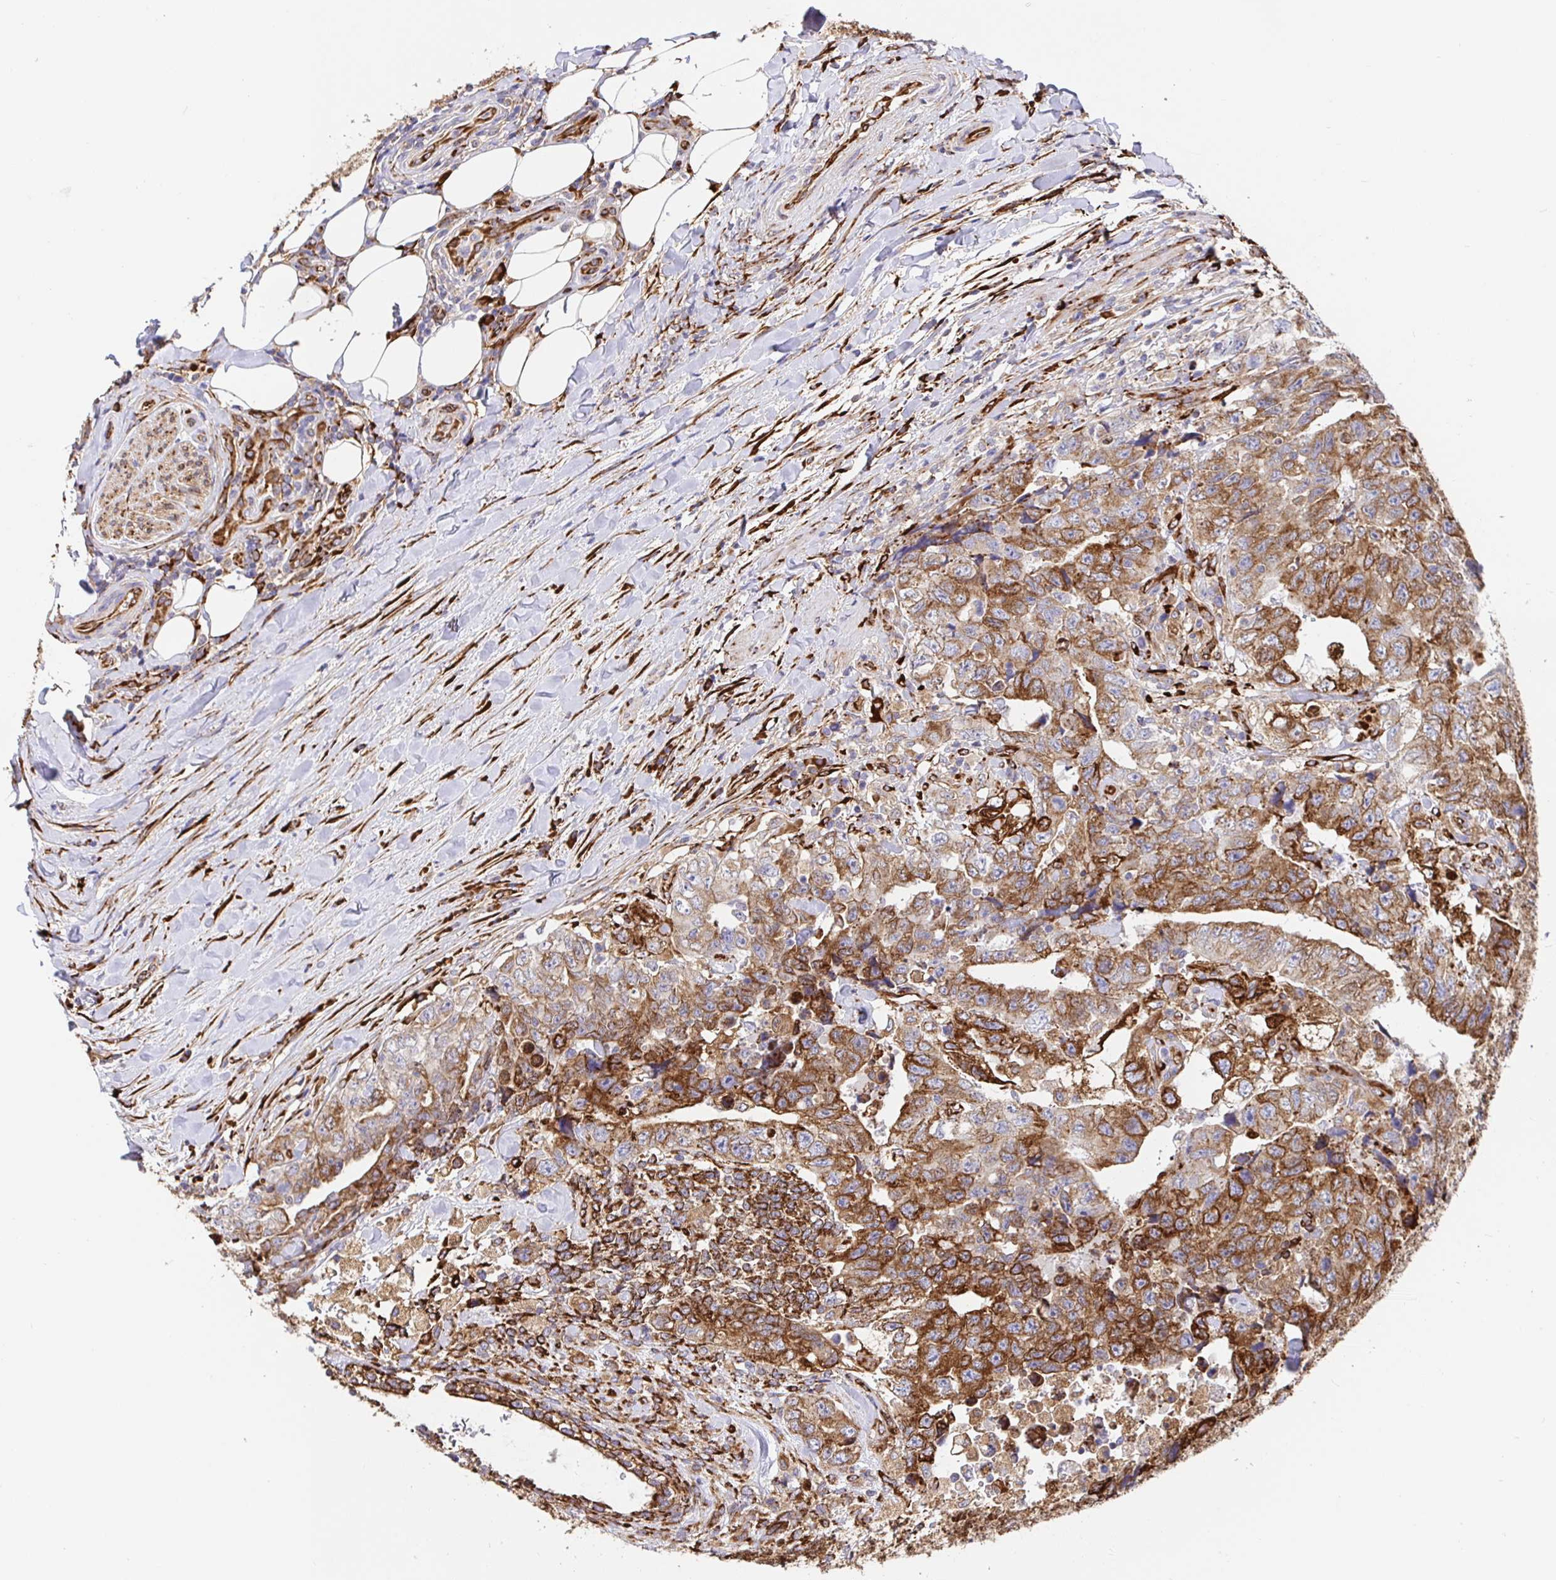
{"staining": {"intensity": "strong", "quantity": ">75%", "location": "cytoplasmic/membranous"}, "tissue": "testis cancer", "cell_type": "Tumor cells", "image_type": "cancer", "snomed": [{"axis": "morphology", "description": "Carcinoma, Embryonal, NOS"}, {"axis": "topography", "description": "Testis"}], "caption": "Protein staining of testis cancer (embryonal carcinoma) tissue shows strong cytoplasmic/membranous positivity in about >75% of tumor cells. The staining is performed using DAB (3,3'-diaminobenzidine) brown chromogen to label protein expression. The nuclei are counter-stained blue using hematoxylin.", "gene": "MAOA", "patient": {"sex": "male", "age": 24}}